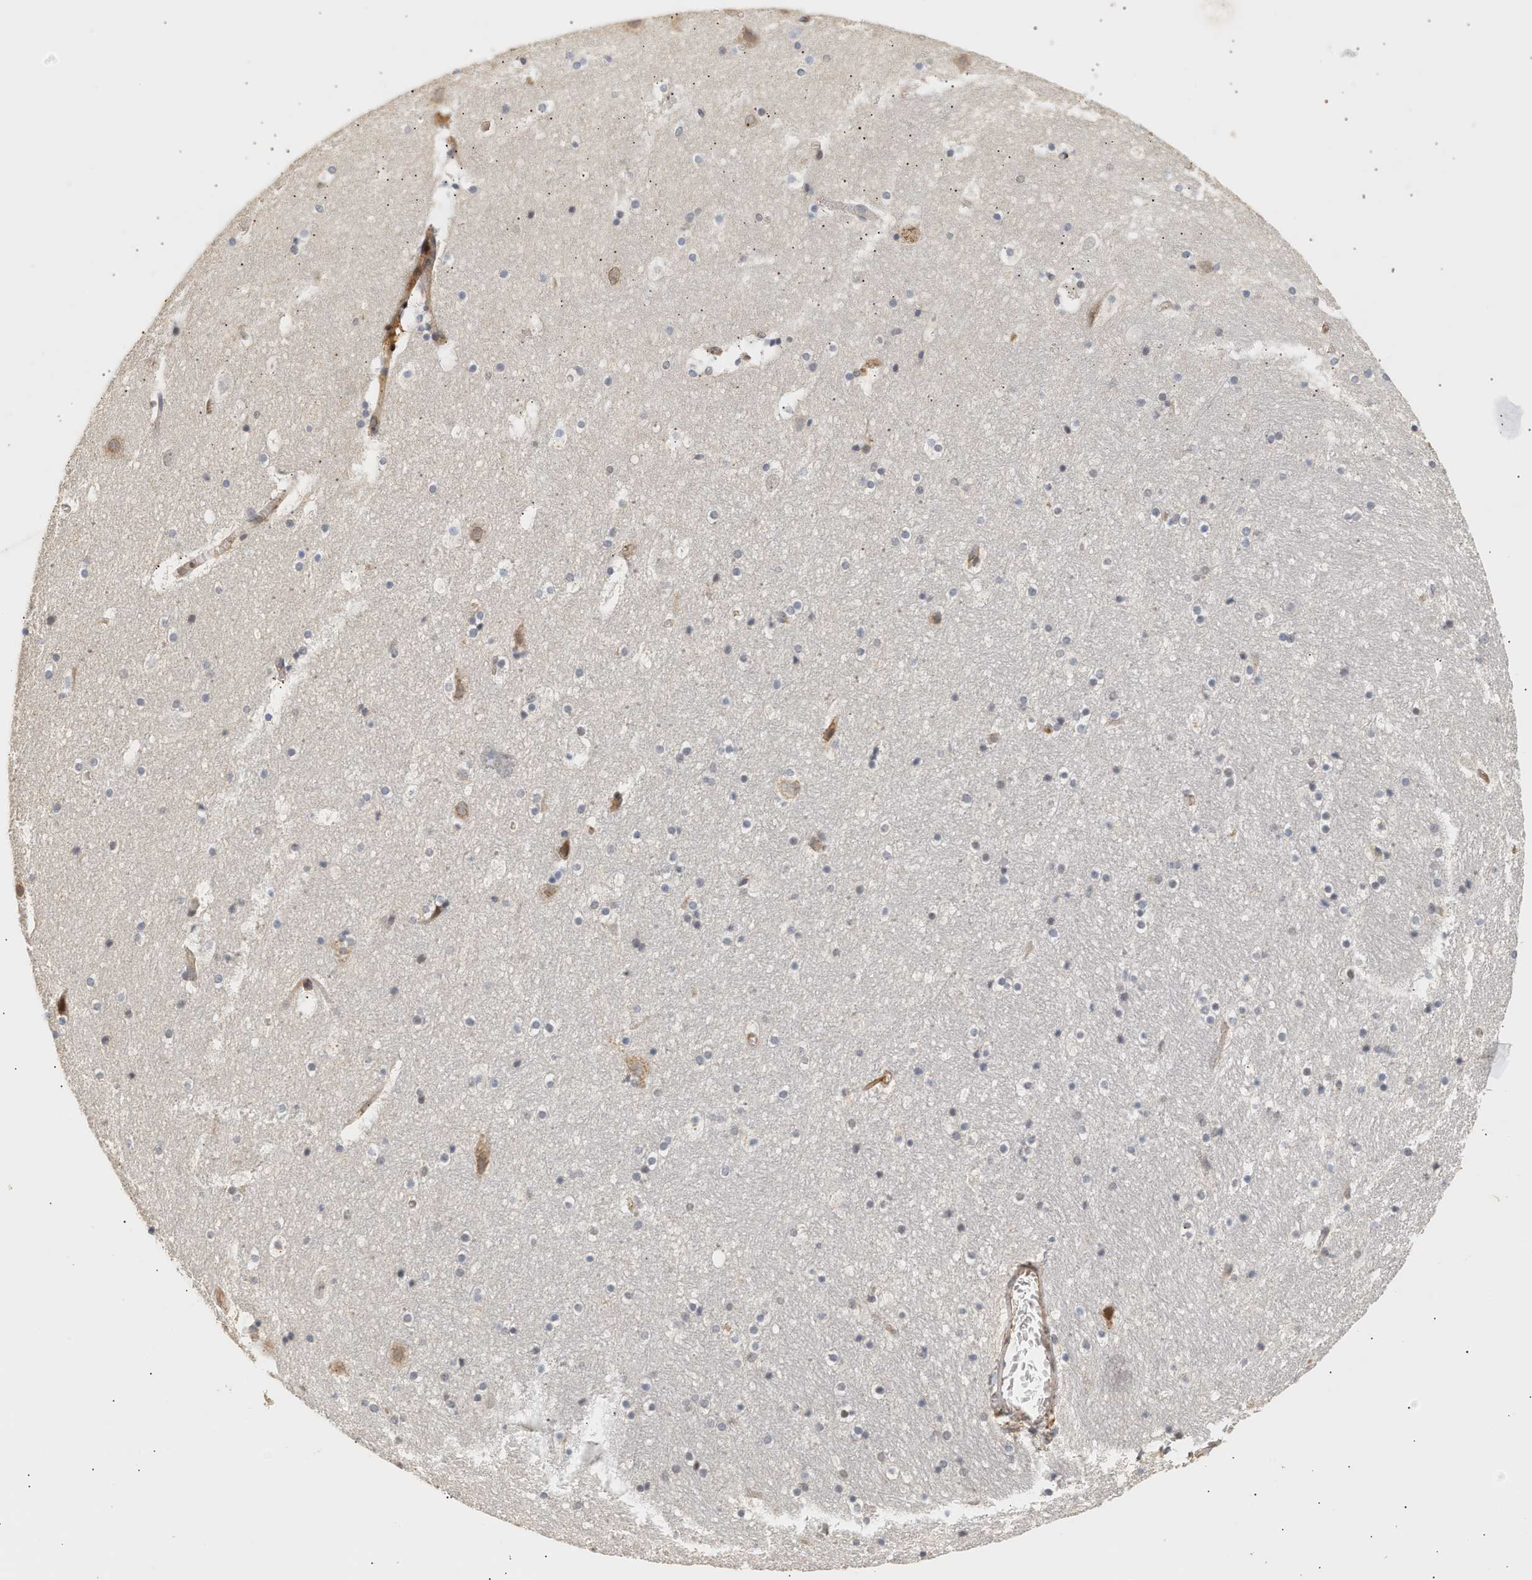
{"staining": {"intensity": "weak", "quantity": "<25%", "location": "cytoplasmic/membranous"}, "tissue": "hippocampus", "cell_type": "Glial cells", "image_type": "normal", "snomed": [{"axis": "morphology", "description": "Normal tissue, NOS"}, {"axis": "topography", "description": "Hippocampus"}], "caption": "Micrograph shows no protein expression in glial cells of normal hippocampus. (IHC, brightfield microscopy, high magnification).", "gene": "PLXND1", "patient": {"sex": "male", "age": 45}}